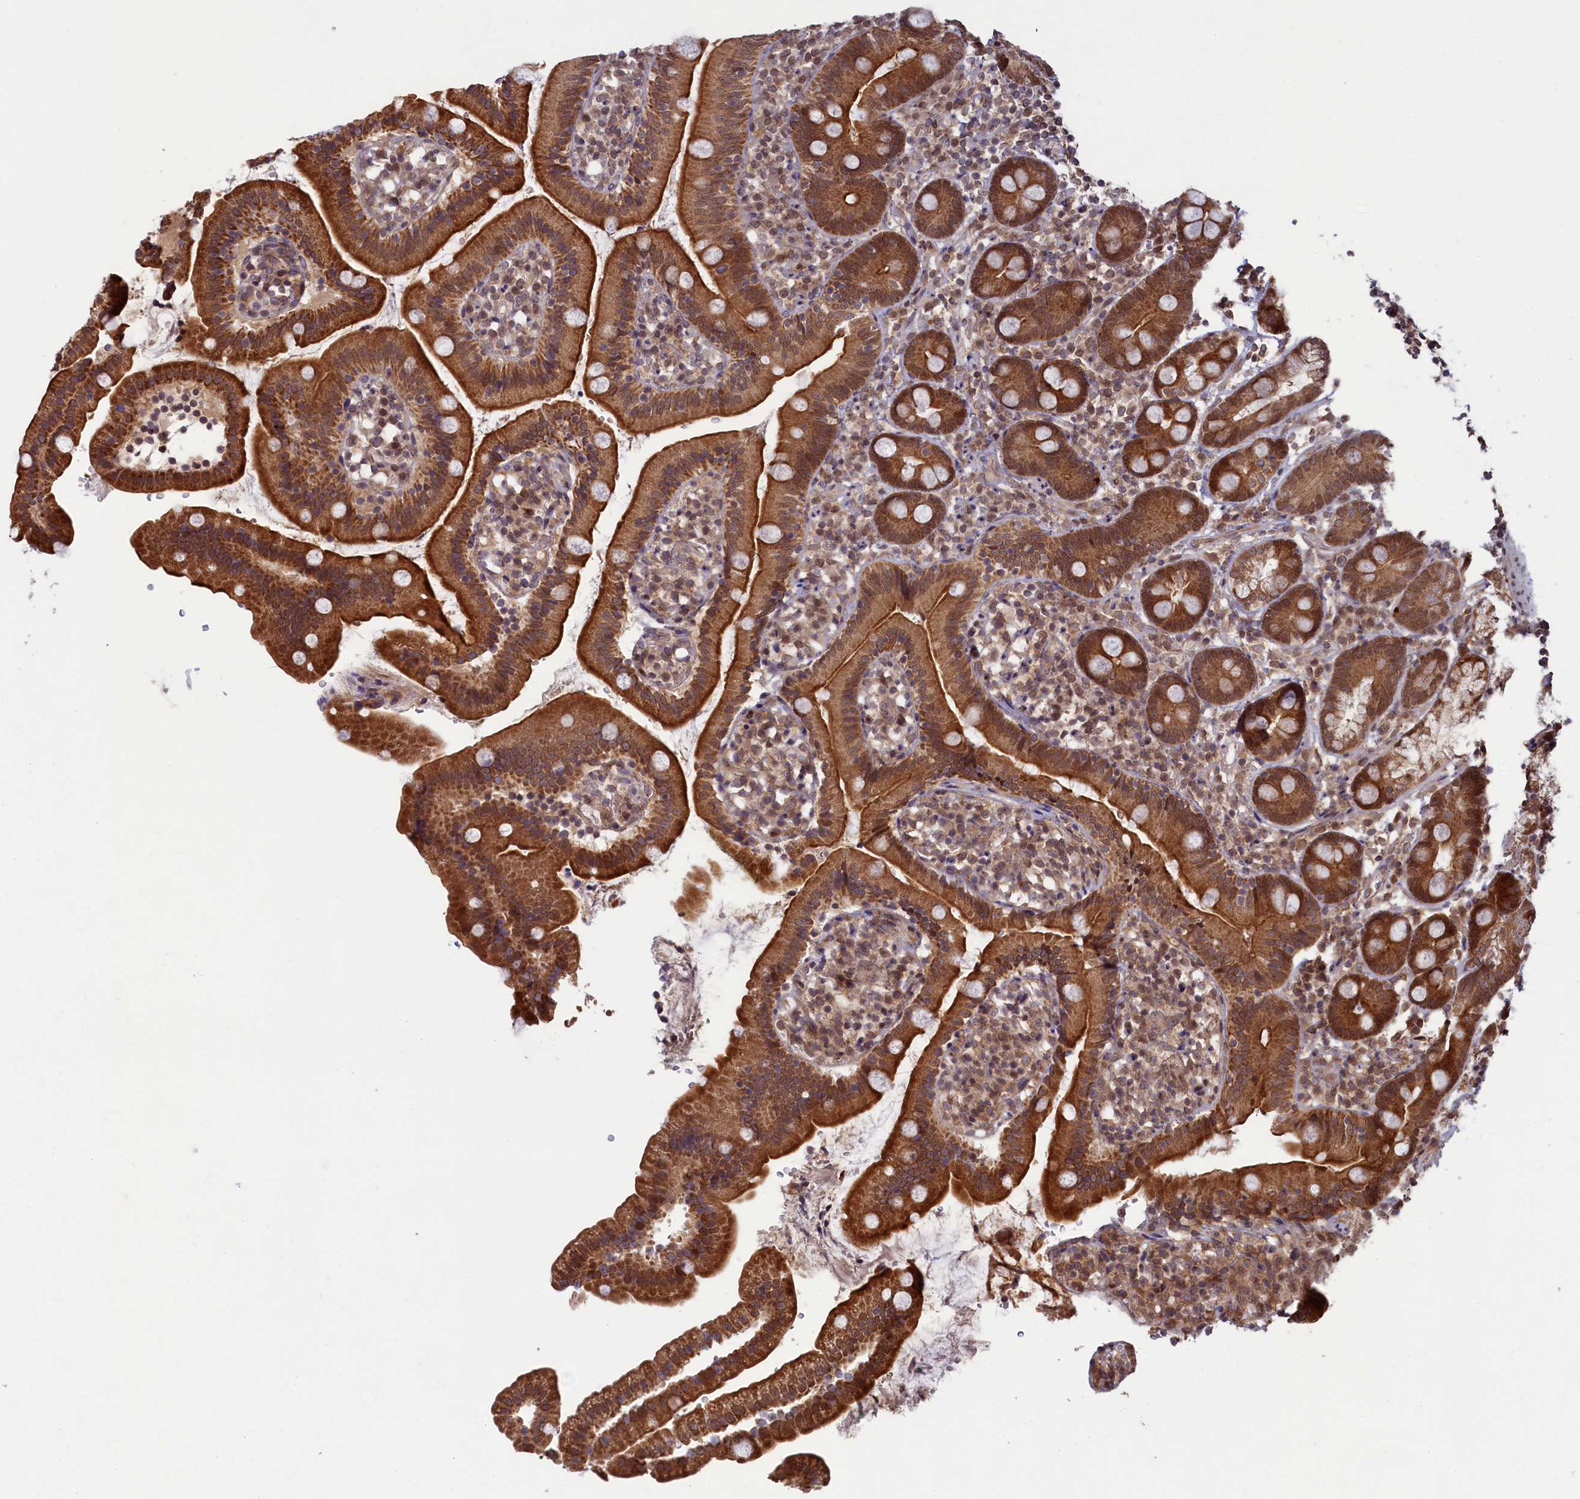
{"staining": {"intensity": "strong", "quantity": ">75%", "location": "cytoplasmic/membranous,nuclear"}, "tissue": "duodenum", "cell_type": "Glandular cells", "image_type": "normal", "snomed": [{"axis": "morphology", "description": "Normal tissue, NOS"}, {"axis": "topography", "description": "Duodenum"}], "caption": "Immunohistochemical staining of benign human duodenum displays strong cytoplasmic/membranous,nuclear protein staining in approximately >75% of glandular cells. The staining is performed using DAB brown chromogen to label protein expression. The nuclei are counter-stained blue using hematoxylin.", "gene": "NAE1", "patient": {"sex": "female", "age": 67}}